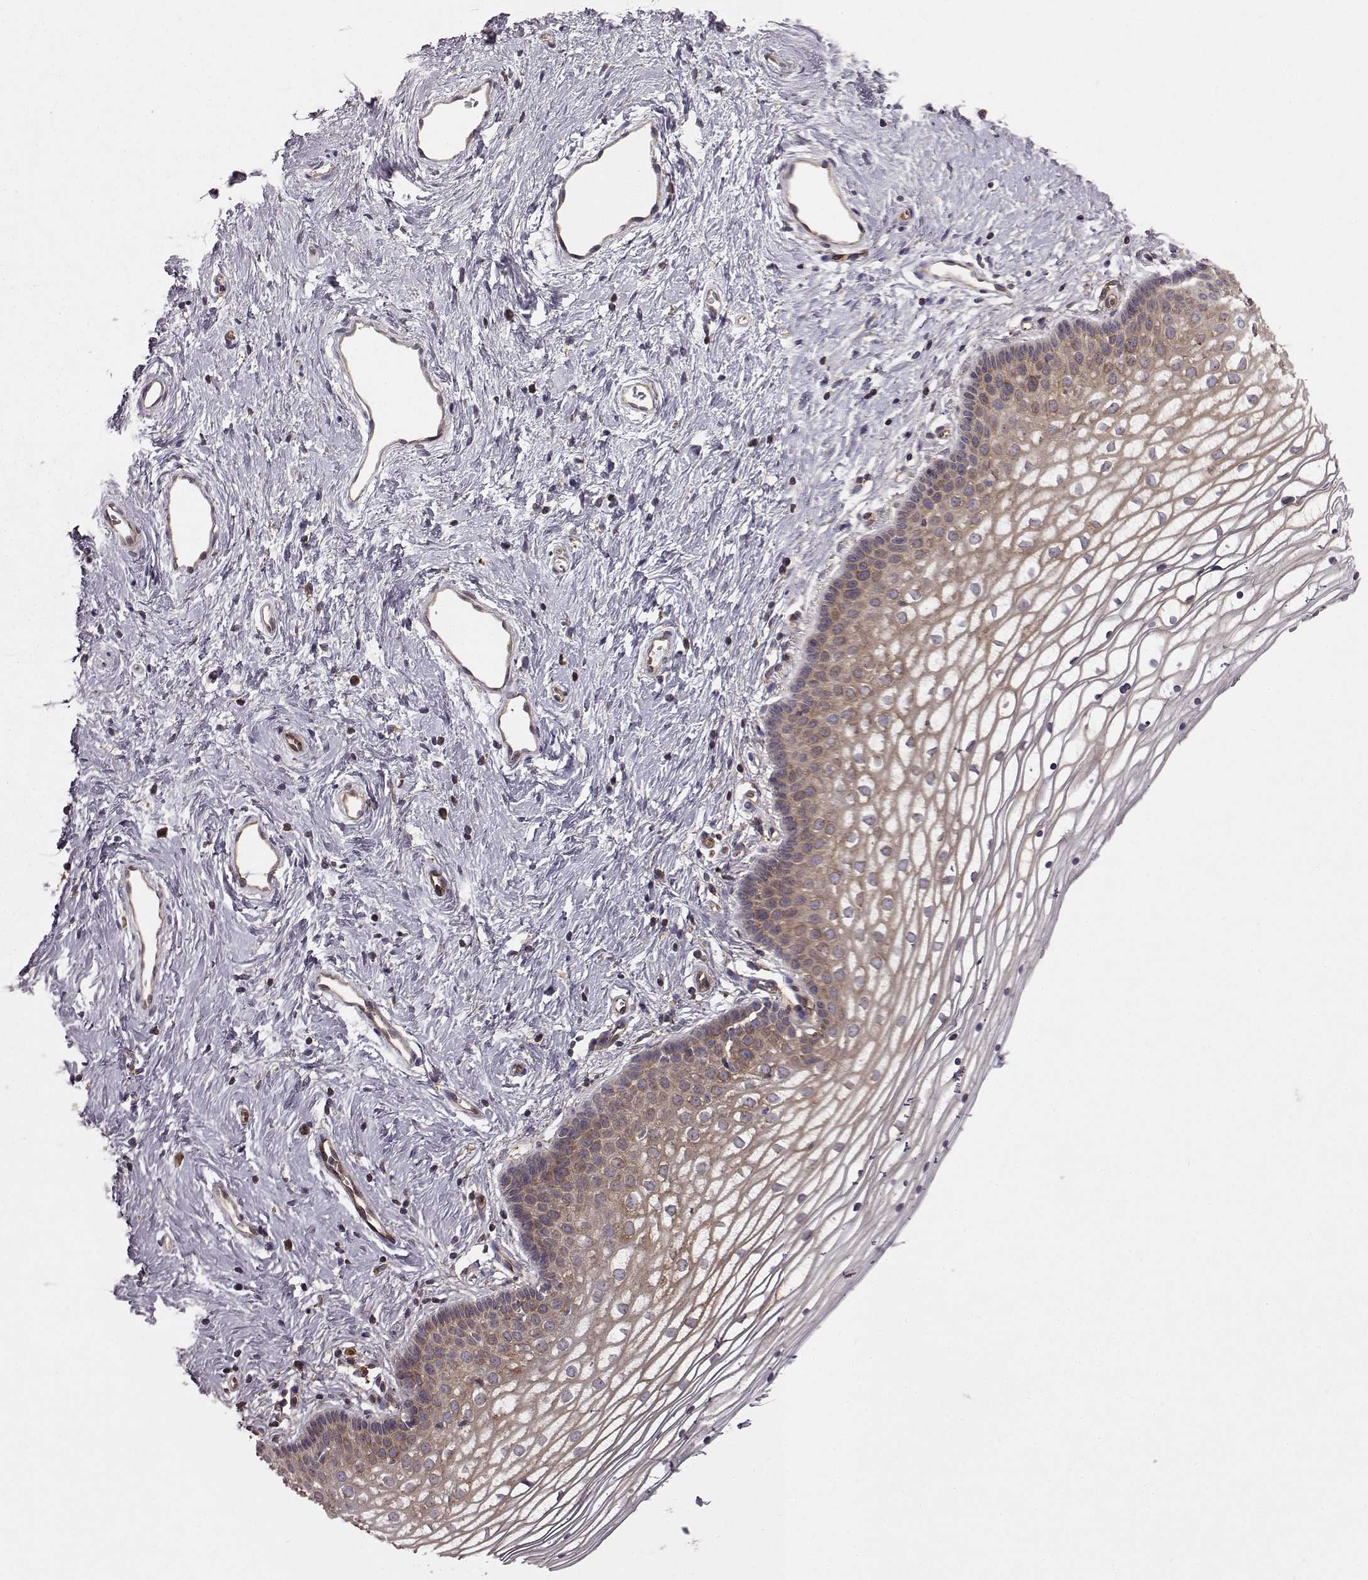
{"staining": {"intensity": "weak", "quantity": "25%-75%", "location": "cytoplasmic/membranous"}, "tissue": "vagina", "cell_type": "Squamous epithelial cells", "image_type": "normal", "snomed": [{"axis": "morphology", "description": "Normal tissue, NOS"}, {"axis": "topography", "description": "Vagina"}], "caption": "IHC histopathology image of unremarkable vagina: vagina stained using immunohistochemistry (IHC) demonstrates low levels of weak protein expression localized specifically in the cytoplasmic/membranous of squamous epithelial cells, appearing as a cytoplasmic/membranous brown color.", "gene": "RABGAP1", "patient": {"sex": "female", "age": 36}}